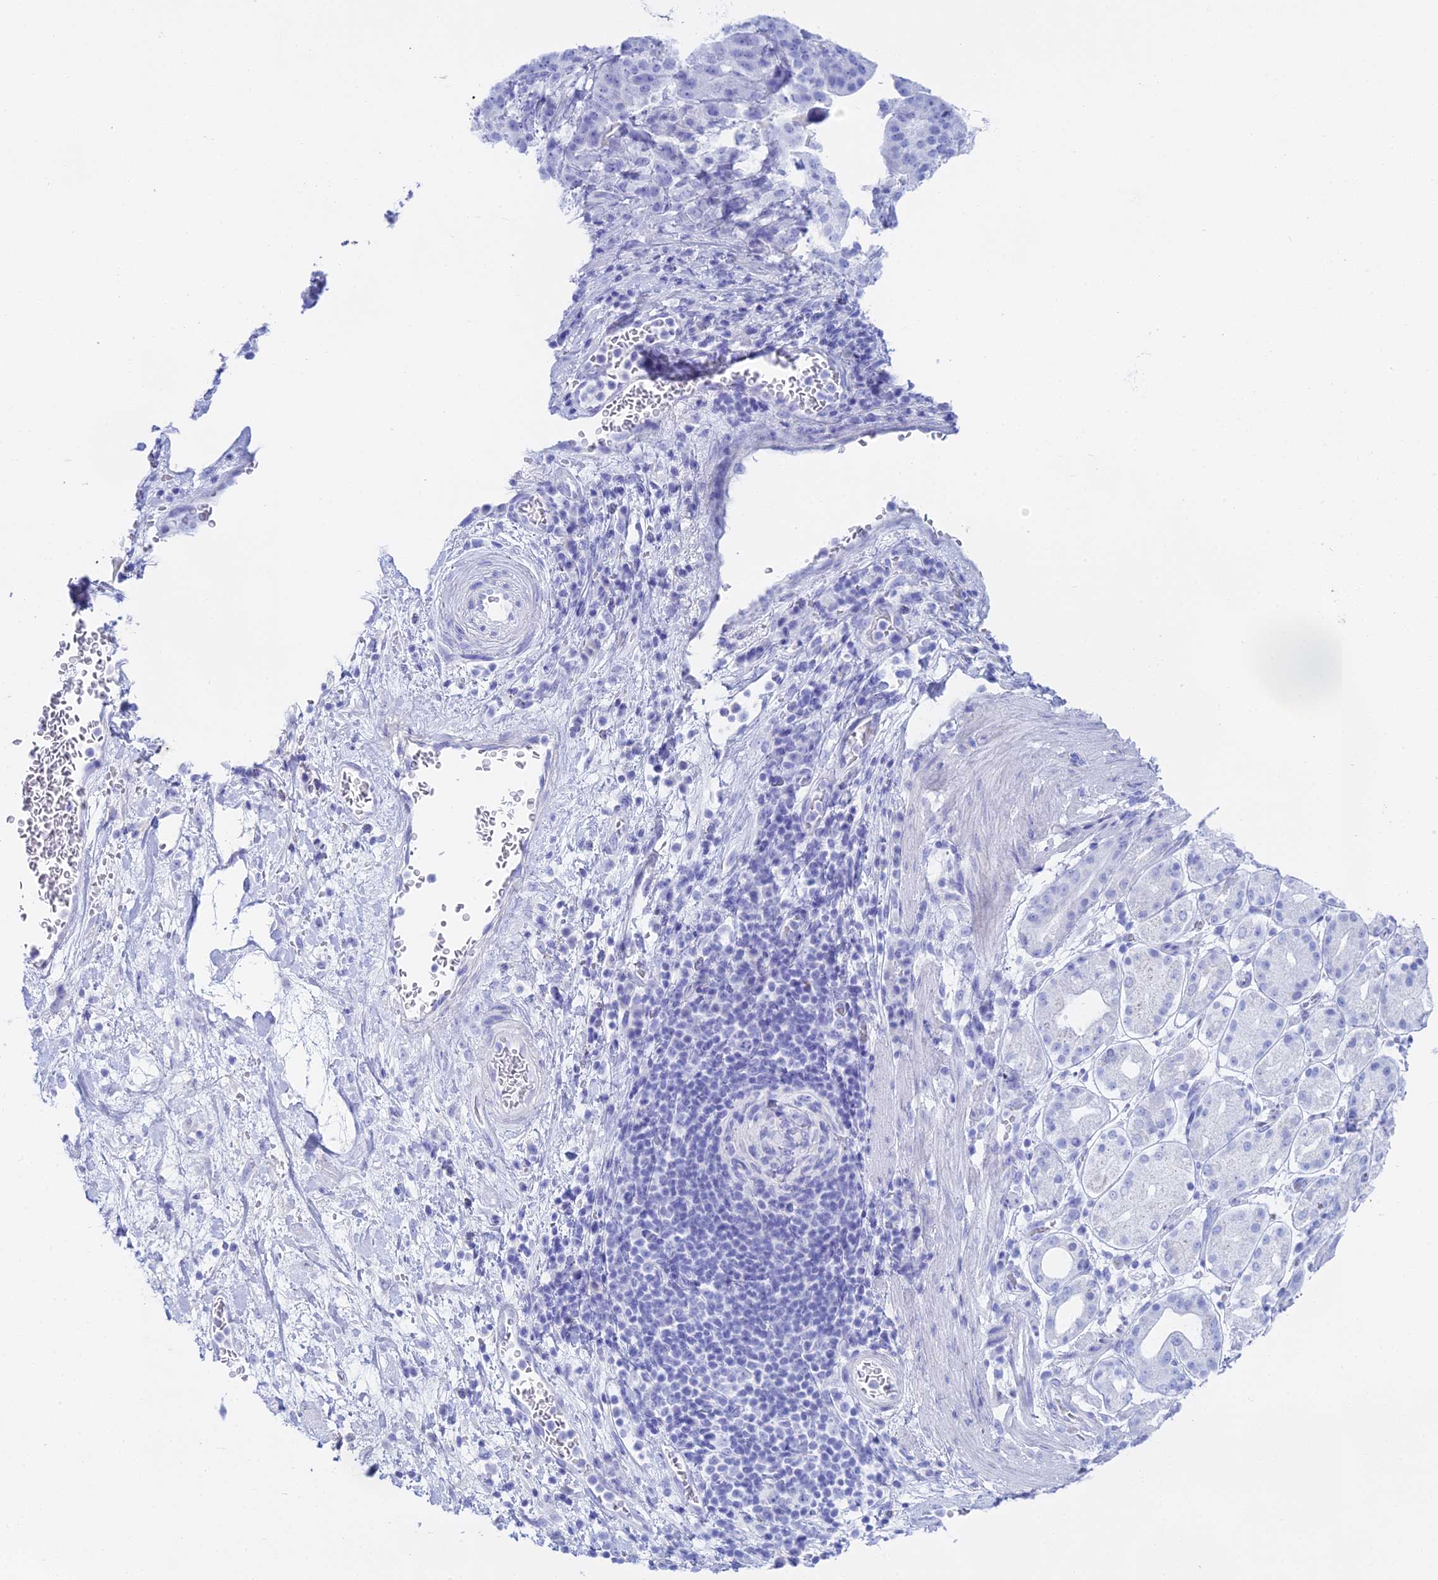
{"staining": {"intensity": "negative", "quantity": "none", "location": "none"}, "tissue": "stomach cancer", "cell_type": "Tumor cells", "image_type": "cancer", "snomed": [{"axis": "morphology", "description": "Adenocarcinoma, NOS"}, {"axis": "topography", "description": "Stomach"}], "caption": "An image of adenocarcinoma (stomach) stained for a protein demonstrates no brown staining in tumor cells.", "gene": "CGB2", "patient": {"sex": "male", "age": 48}}